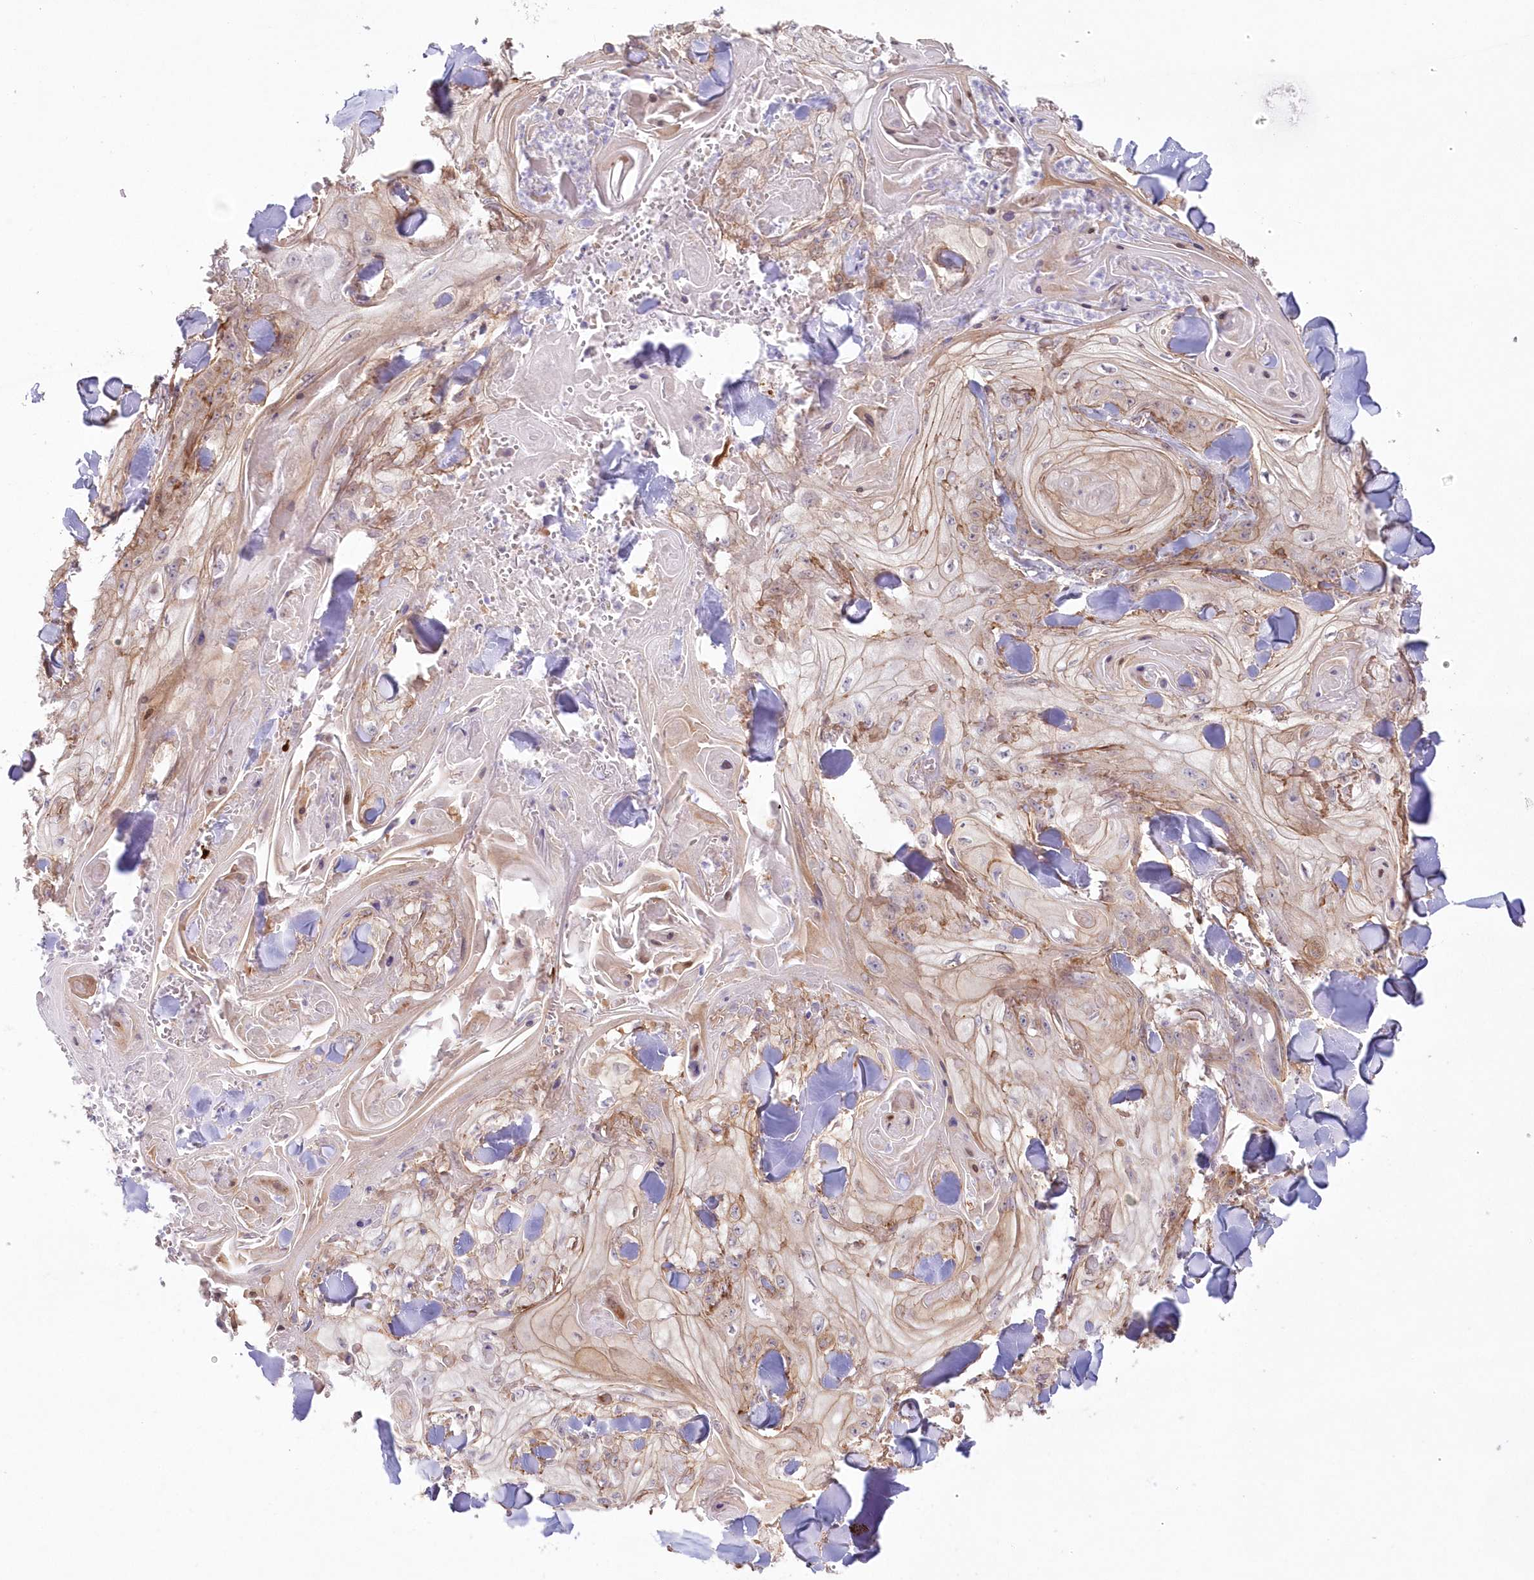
{"staining": {"intensity": "weak", "quantity": "<25%", "location": "cytoplasmic/membranous"}, "tissue": "skin cancer", "cell_type": "Tumor cells", "image_type": "cancer", "snomed": [{"axis": "morphology", "description": "Squamous cell carcinoma, NOS"}, {"axis": "topography", "description": "Skin"}], "caption": "DAB (3,3'-diaminobenzidine) immunohistochemical staining of squamous cell carcinoma (skin) exhibits no significant staining in tumor cells.", "gene": "AFAP1L2", "patient": {"sex": "male", "age": 74}}